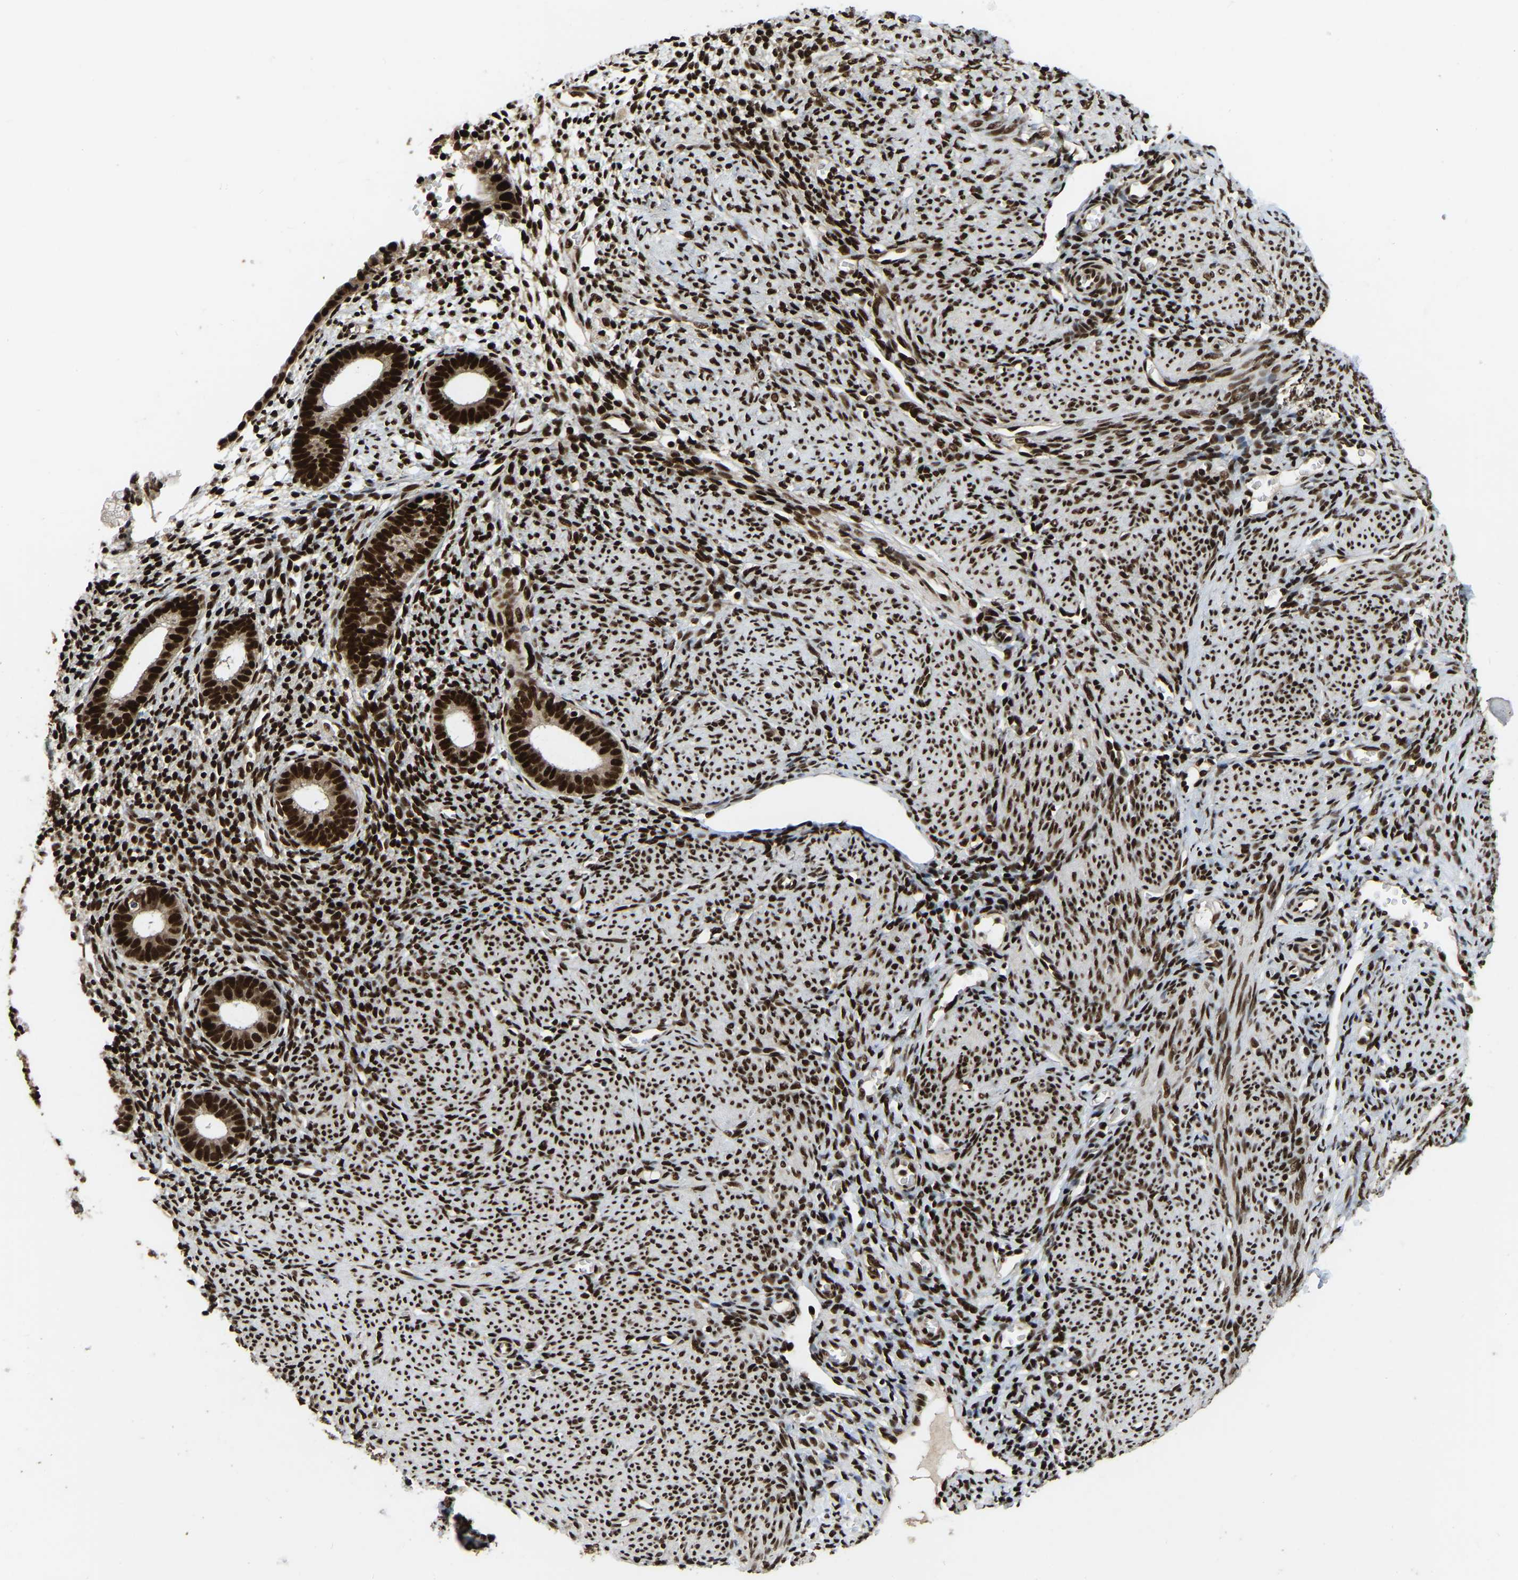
{"staining": {"intensity": "strong", "quantity": ">75%", "location": "nuclear"}, "tissue": "endometrium", "cell_type": "Cells in endometrial stroma", "image_type": "normal", "snomed": [{"axis": "morphology", "description": "Normal tissue, NOS"}, {"axis": "morphology", "description": "Adenocarcinoma, NOS"}, {"axis": "topography", "description": "Endometrium"}], "caption": "An image of human endometrium stained for a protein demonstrates strong nuclear brown staining in cells in endometrial stroma. (brown staining indicates protein expression, while blue staining denotes nuclei).", "gene": "TBL1XR1", "patient": {"sex": "female", "age": 57}}